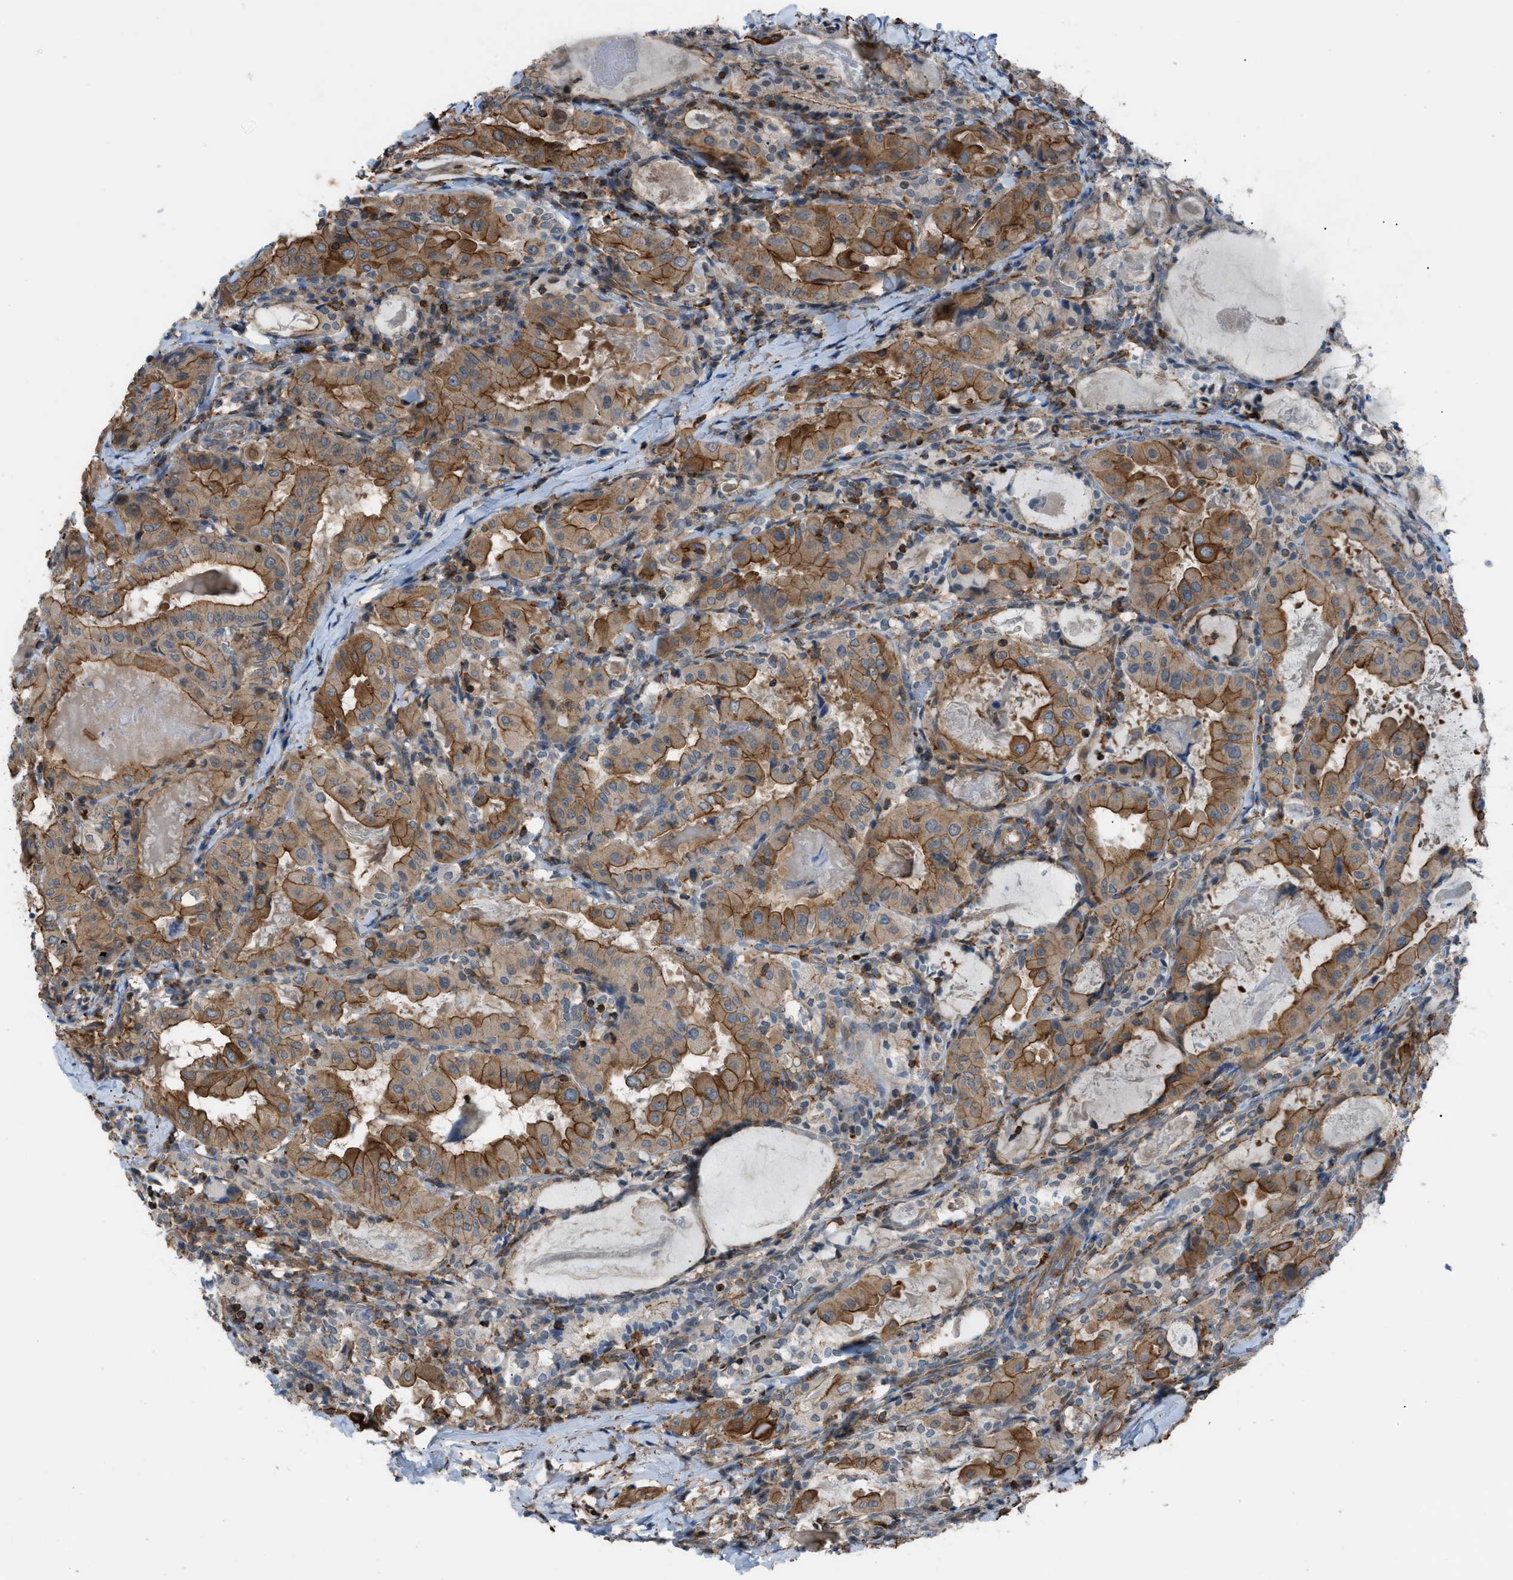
{"staining": {"intensity": "moderate", "quantity": ">75%", "location": "cytoplasmic/membranous"}, "tissue": "thyroid cancer", "cell_type": "Tumor cells", "image_type": "cancer", "snomed": [{"axis": "morphology", "description": "Papillary adenocarcinoma, NOS"}, {"axis": "topography", "description": "Thyroid gland"}], "caption": "Thyroid papillary adenocarcinoma was stained to show a protein in brown. There is medium levels of moderate cytoplasmic/membranous positivity in approximately >75% of tumor cells. (DAB (3,3'-diaminobenzidine) IHC, brown staining for protein, blue staining for nuclei).", "gene": "DYRK1A", "patient": {"sex": "female", "age": 42}}